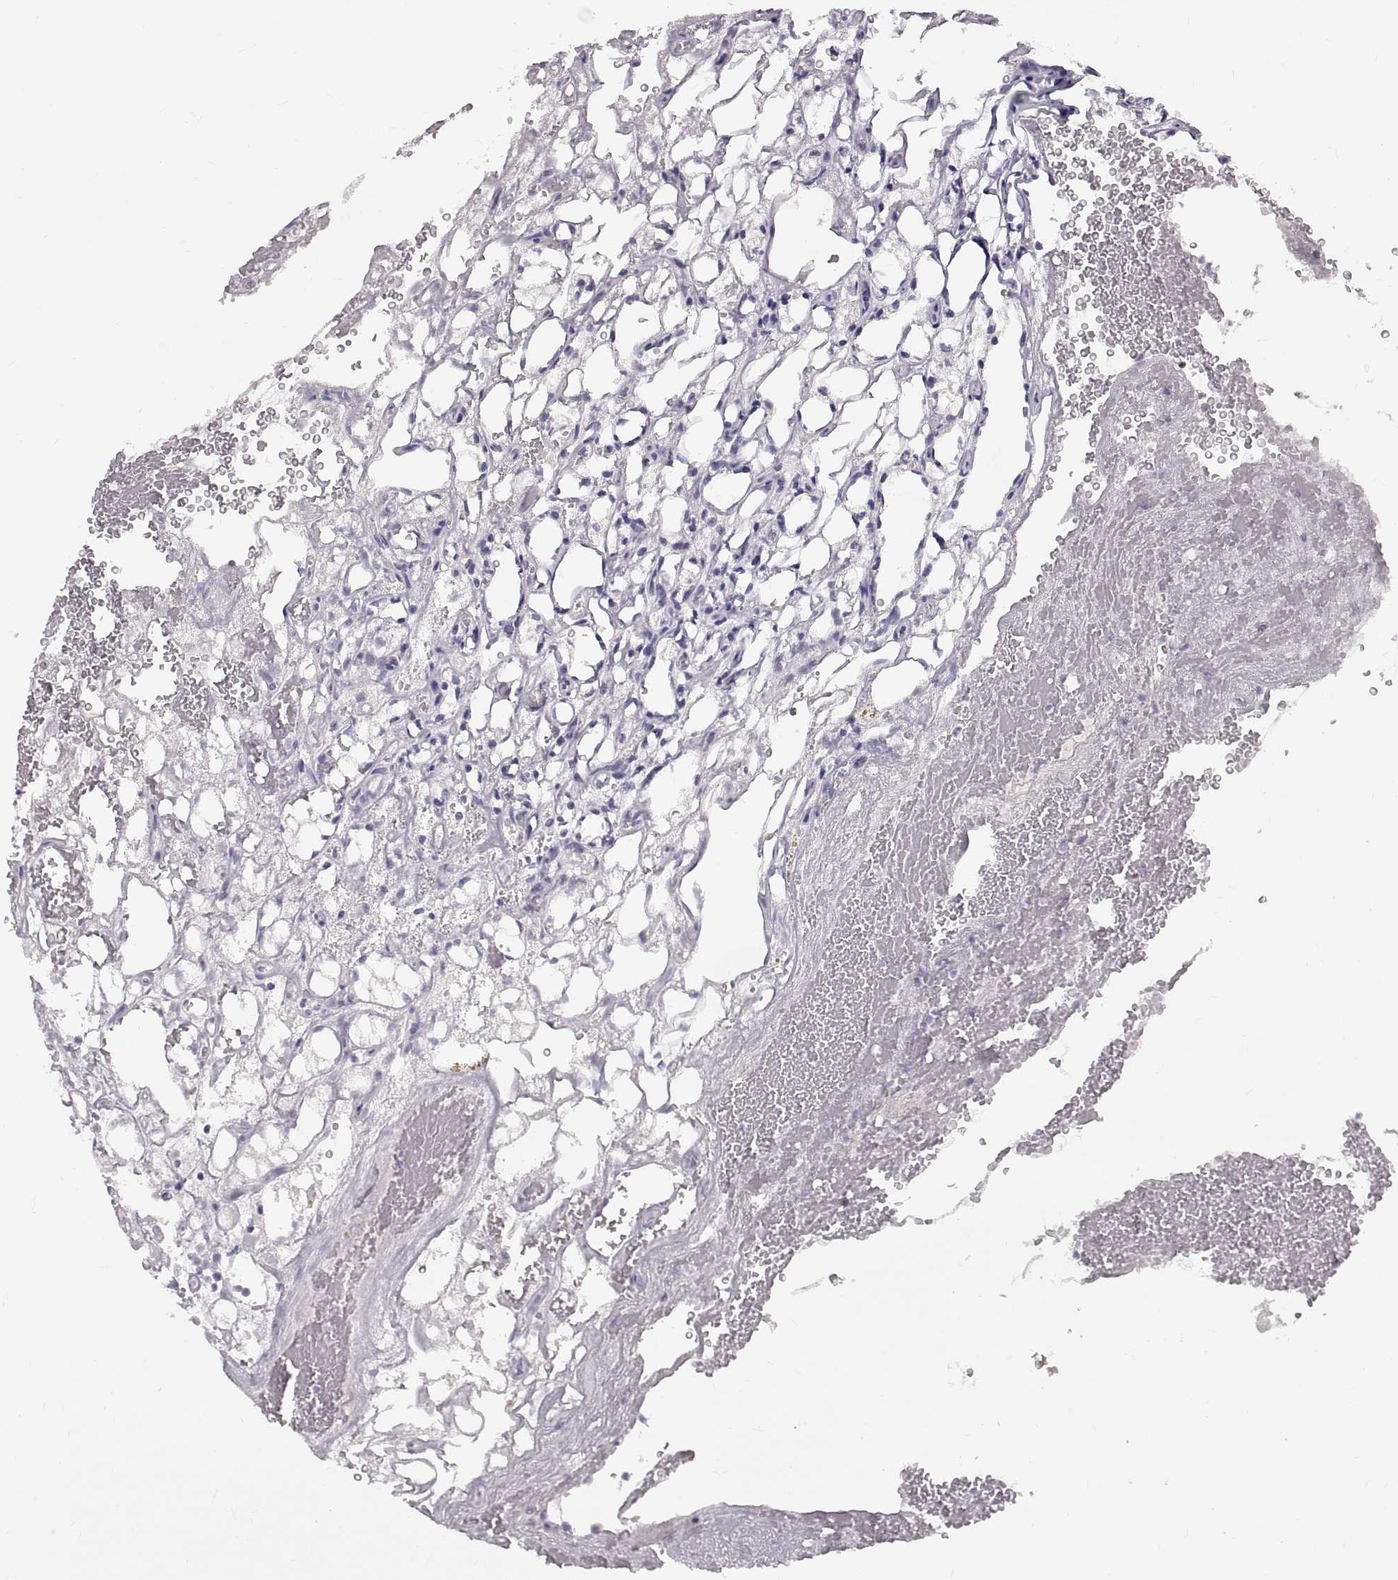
{"staining": {"intensity": "negative", "quantity": "none", "location": "none"}, "tissue": "renal cancer", "cell_type": "Tumor cells", "image_type": "cancer", "snomed": [{"axis": "morphology", "description": "Adenocarcinoma, NOS"}, {"axis": "topography", "description": "Kidney"}], "caption": "A high-resolution image shows immunohistochemistry (IHC) staining of adenocarcinoma (renal), which exhibits no significant staining in tumor cells.", "gene": "WFDC8", "patient": {"sex": "female", "age": 69}}